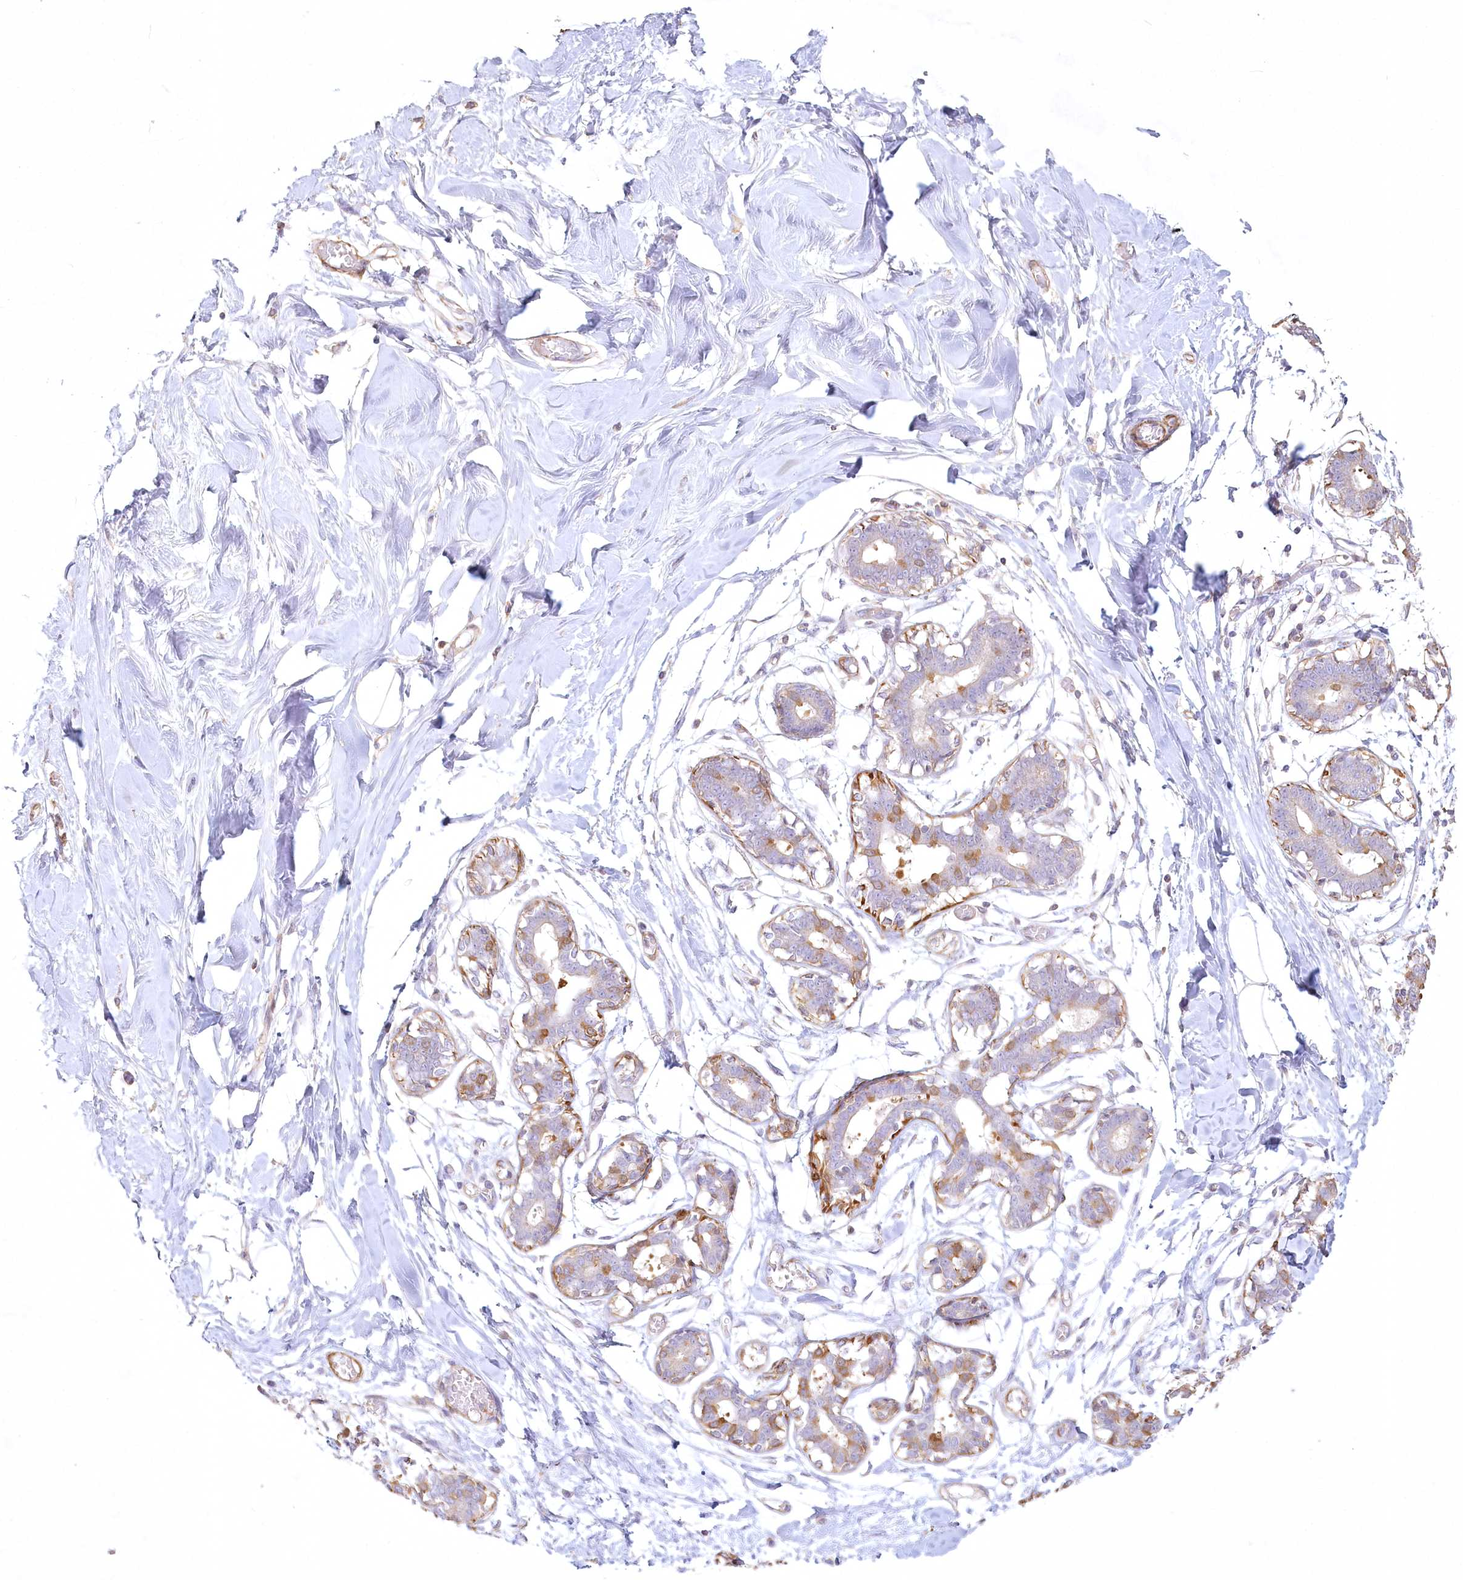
{"staining": {"intensity": "negative", "quantity": "none", "location": "none"}, "tissue": "breast", "cell_type": "Adipocytes", "image_type": "normal", "snomed": [{"axis": "morphology", "description": "Normal tissue, NOS"}, {"axis": "topography", "description": "Breast"}], "caption": "High power microscopy micrograph of an IHC image of unremarkable breast, revealing no significant expression in adipocytes. (Brightfield microscopy of DAB (3,3'-diaminobenzidine) immunohistochemistry at high magnification).", "gene": "INPP4B", "patient": {"sex": "female", "age": 27}}